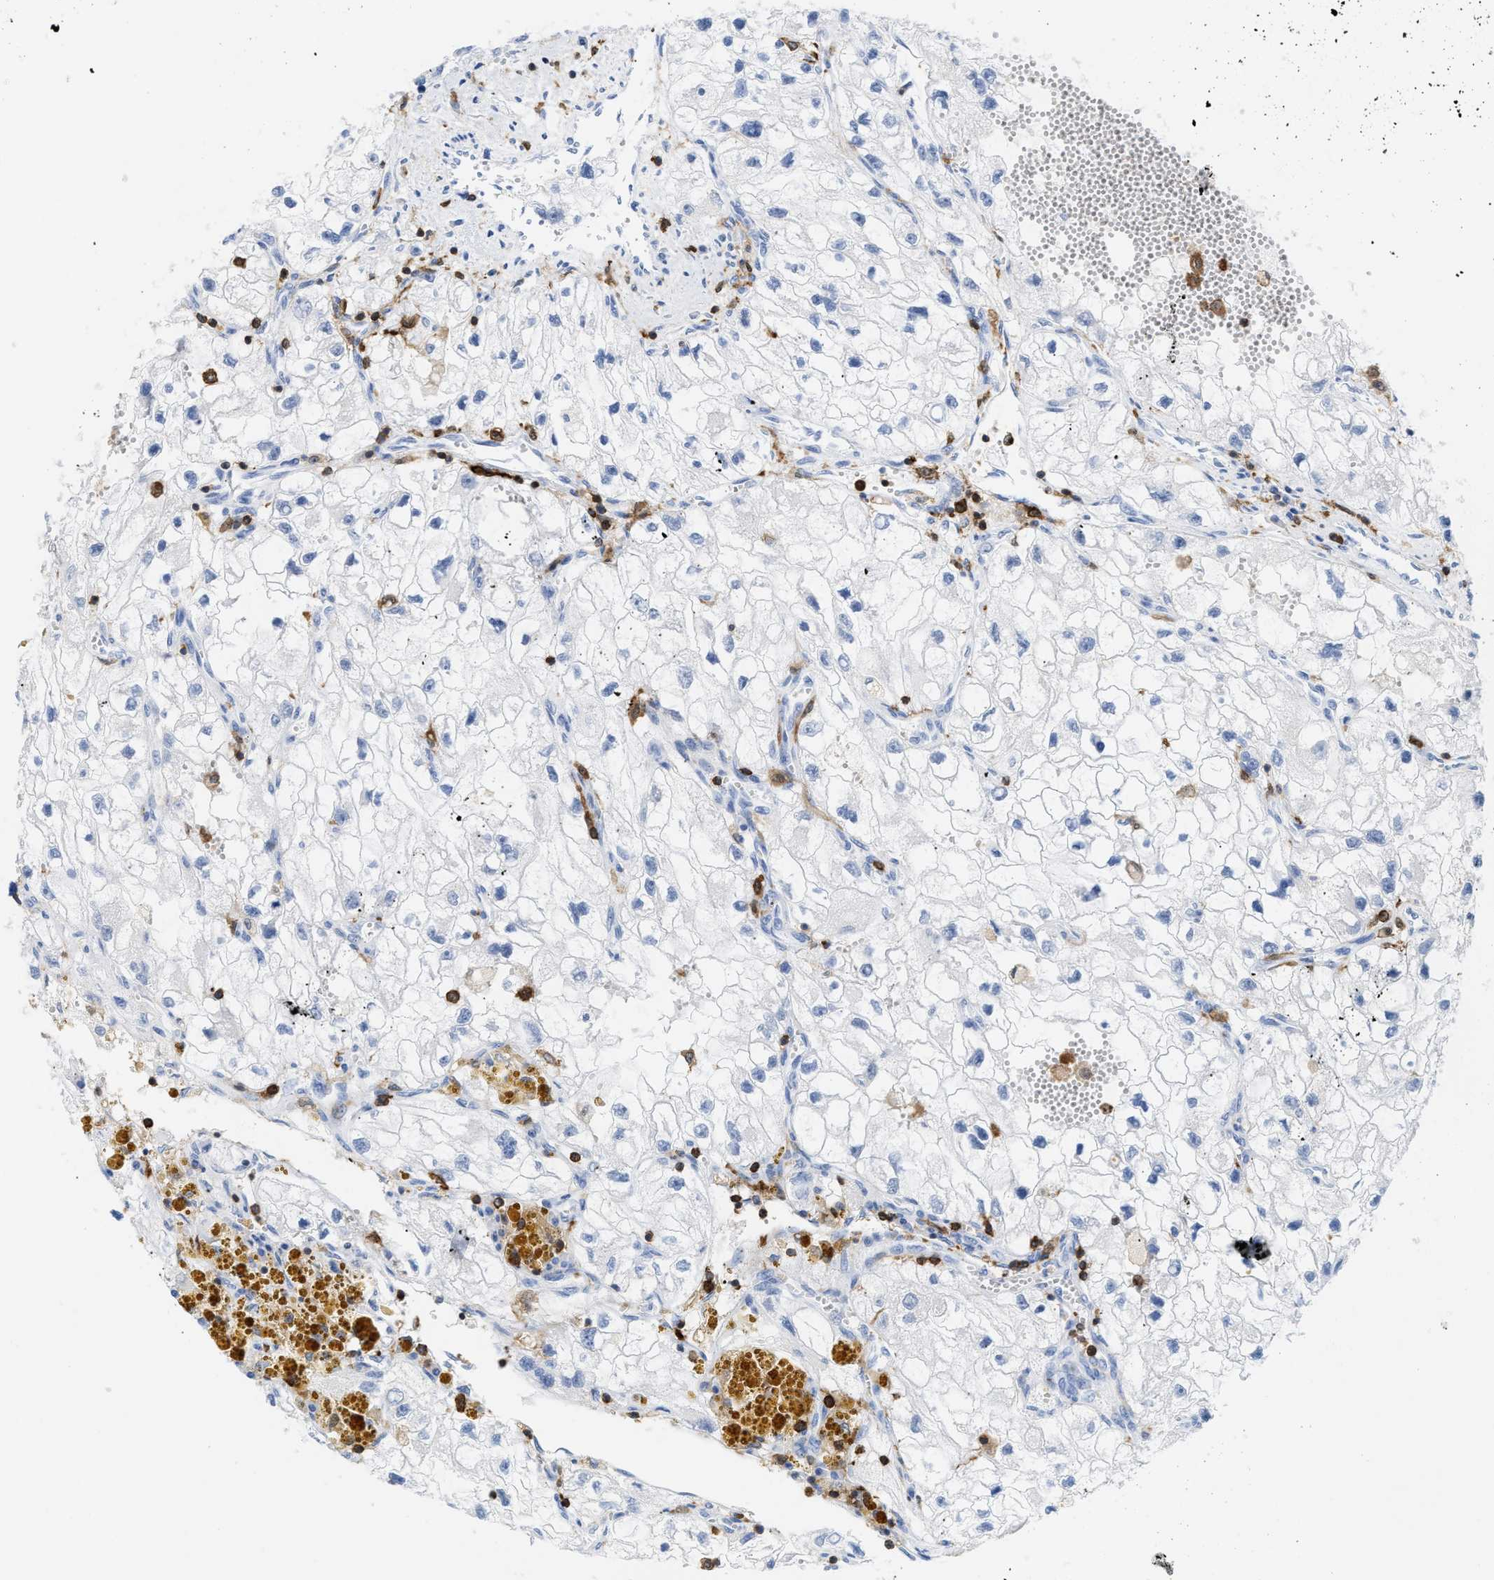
{"staining": {"intensity": "negative", "quantity": "none", "location": "none"}, "tissue": "renal cancer", "cell_type": "Tumor cells", "image_type": "cancer", "snomed": [{"axis": "morphology", "description": "Adenocarcinoma, NOS"}, {"axis": "topography", "description": "Kidney"}], "caption": "Renal cancer stained for a protein using IHC shows no staining tumor cells.", "gene": "LCP1", "patient": {"sex": "female", "age": 70}}